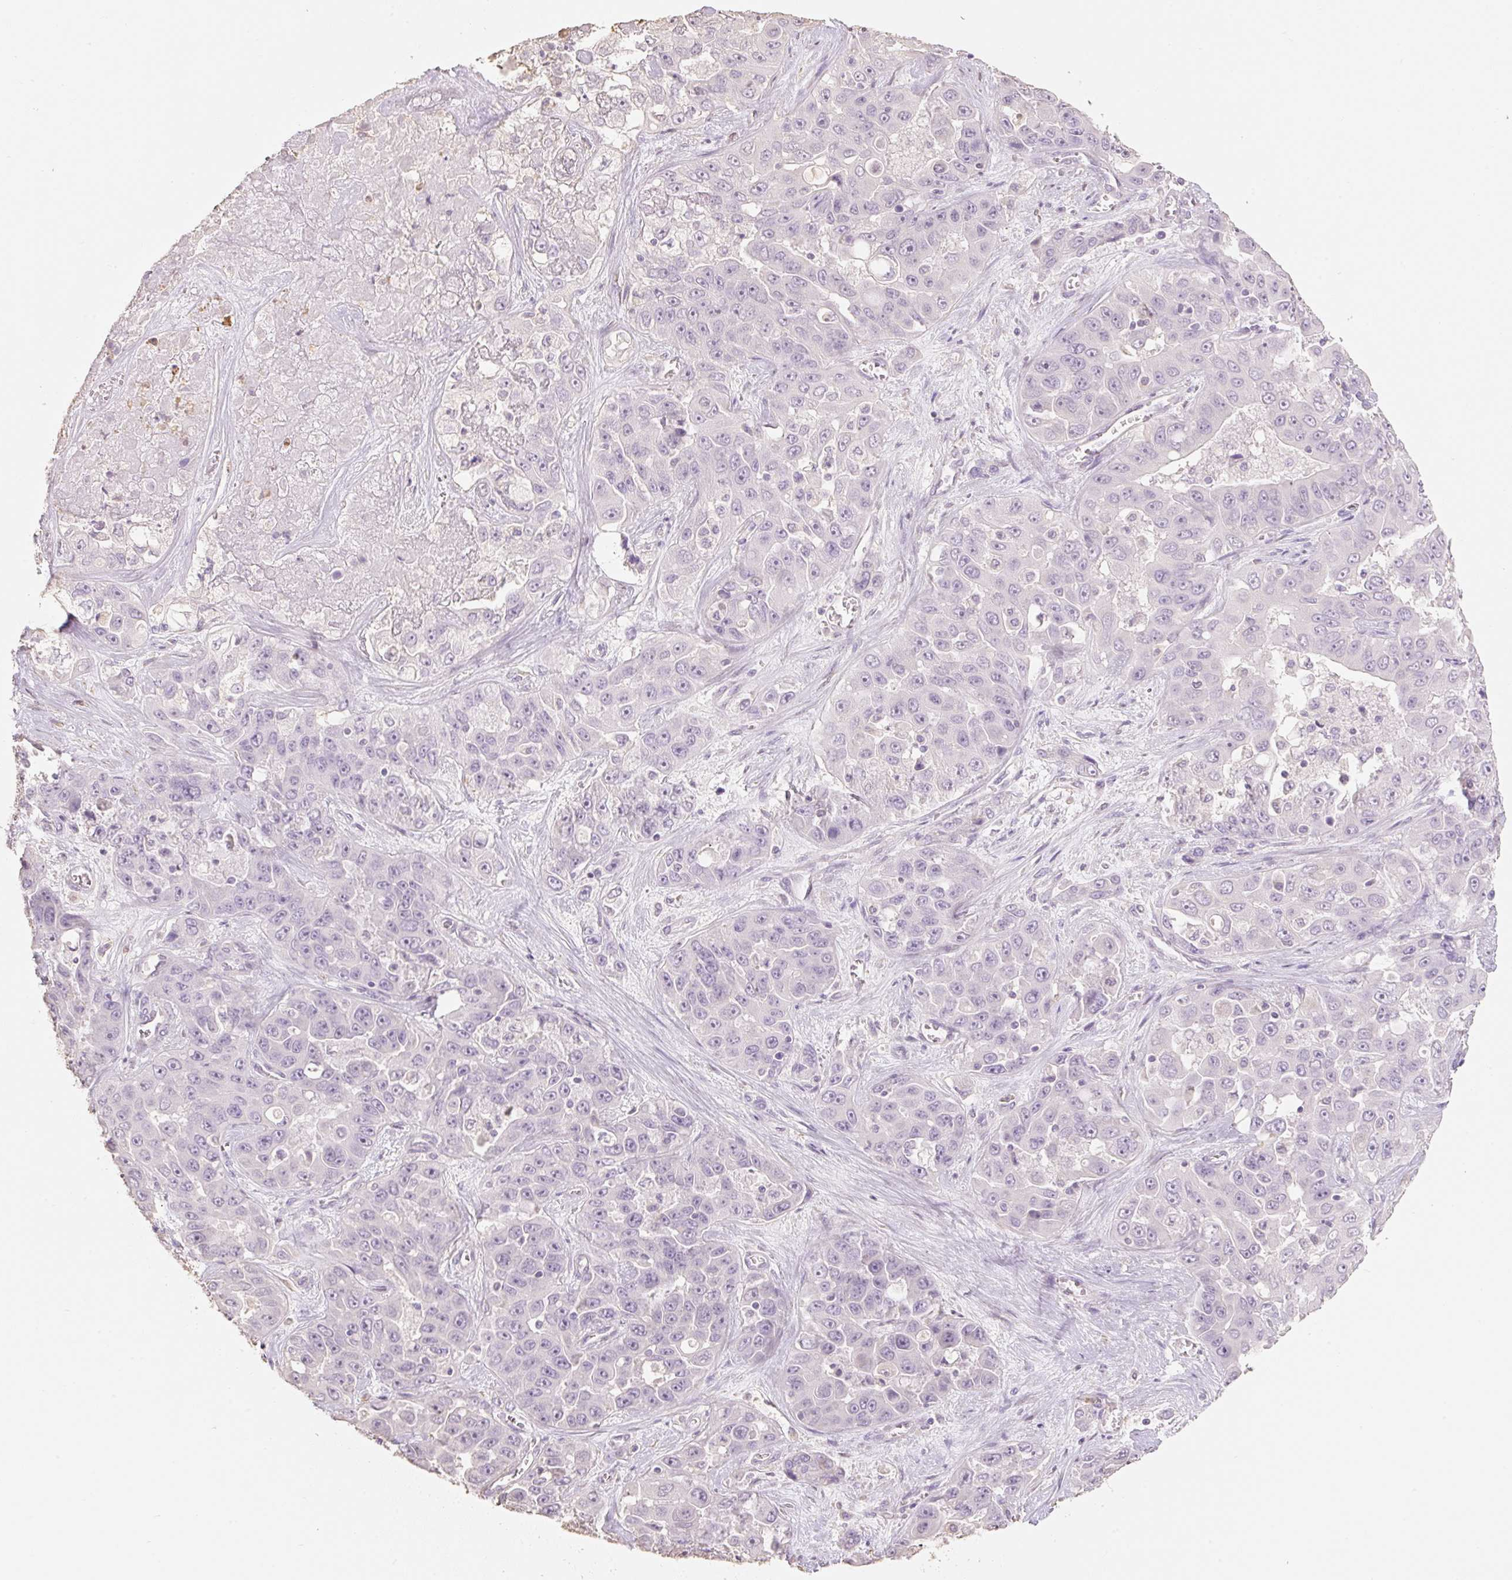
{"staining": {"intensity": "negative", "quantity": "none", "location": "none"}, "tissue": "liver cancer", "cell_type": "Tumor cells", "image_type": "cancer", "snomed": [{"axis": "morphology", "description": "Cholangiocarcinoma"}, {"axis": "topography", "description": "Liver"}], "caption": "This is an IHC histopathology image of liver cholangiocarcinoma. There is no expression in tumor cells.", "gene": "MBOAT7", "patient": {"sex": "female", "age": 52}}